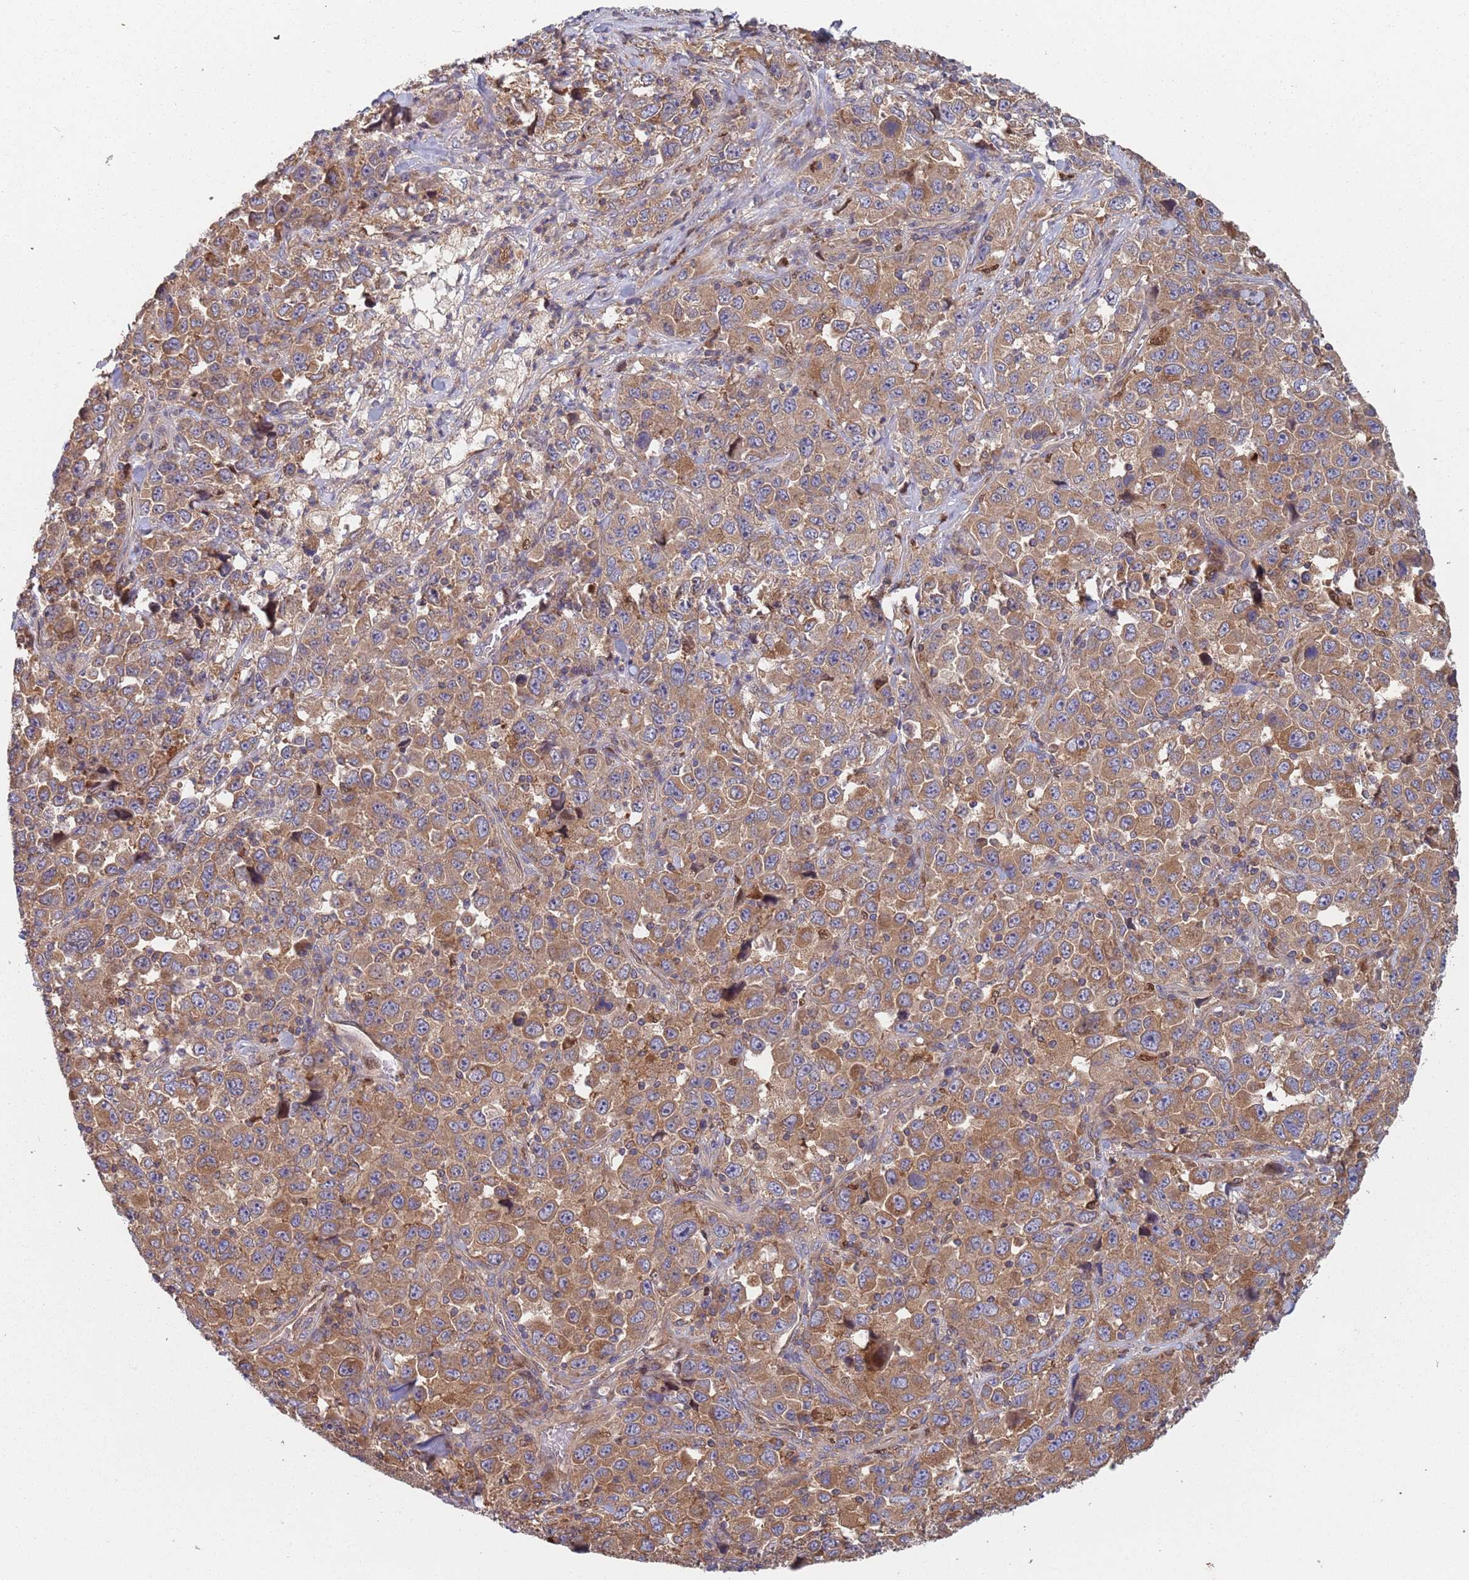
{"staining": {"intensity": "moderate", "quantity": ">75%", "location": "cytoplasmic/membranous"}, "tissue": "stomach cancer", "cell_type": "Tumor cells", "image_type": "cancer", "snomed": [{"axis": "morphology", "description": "Normal tissue, NOS"}, {"axis": "morphology", "description": "Adenocarcinoma, NOS"}, {"axis": "topography", "description": "Stomach, upper"}, {"axis": "topography", "description": "Stomach"}], "caption": "Immunohistochemistry (IHC) (DAB (3,3'-diaminobenzidine)) staining of stomach adenocarcinoma reveals moderate cytoplasmic/membranous protein staining in about >75% of tumor cells. Nuclei are stained in blue.", "gene": "GDI2", "patient": {"sex": "male", "age": 59}}